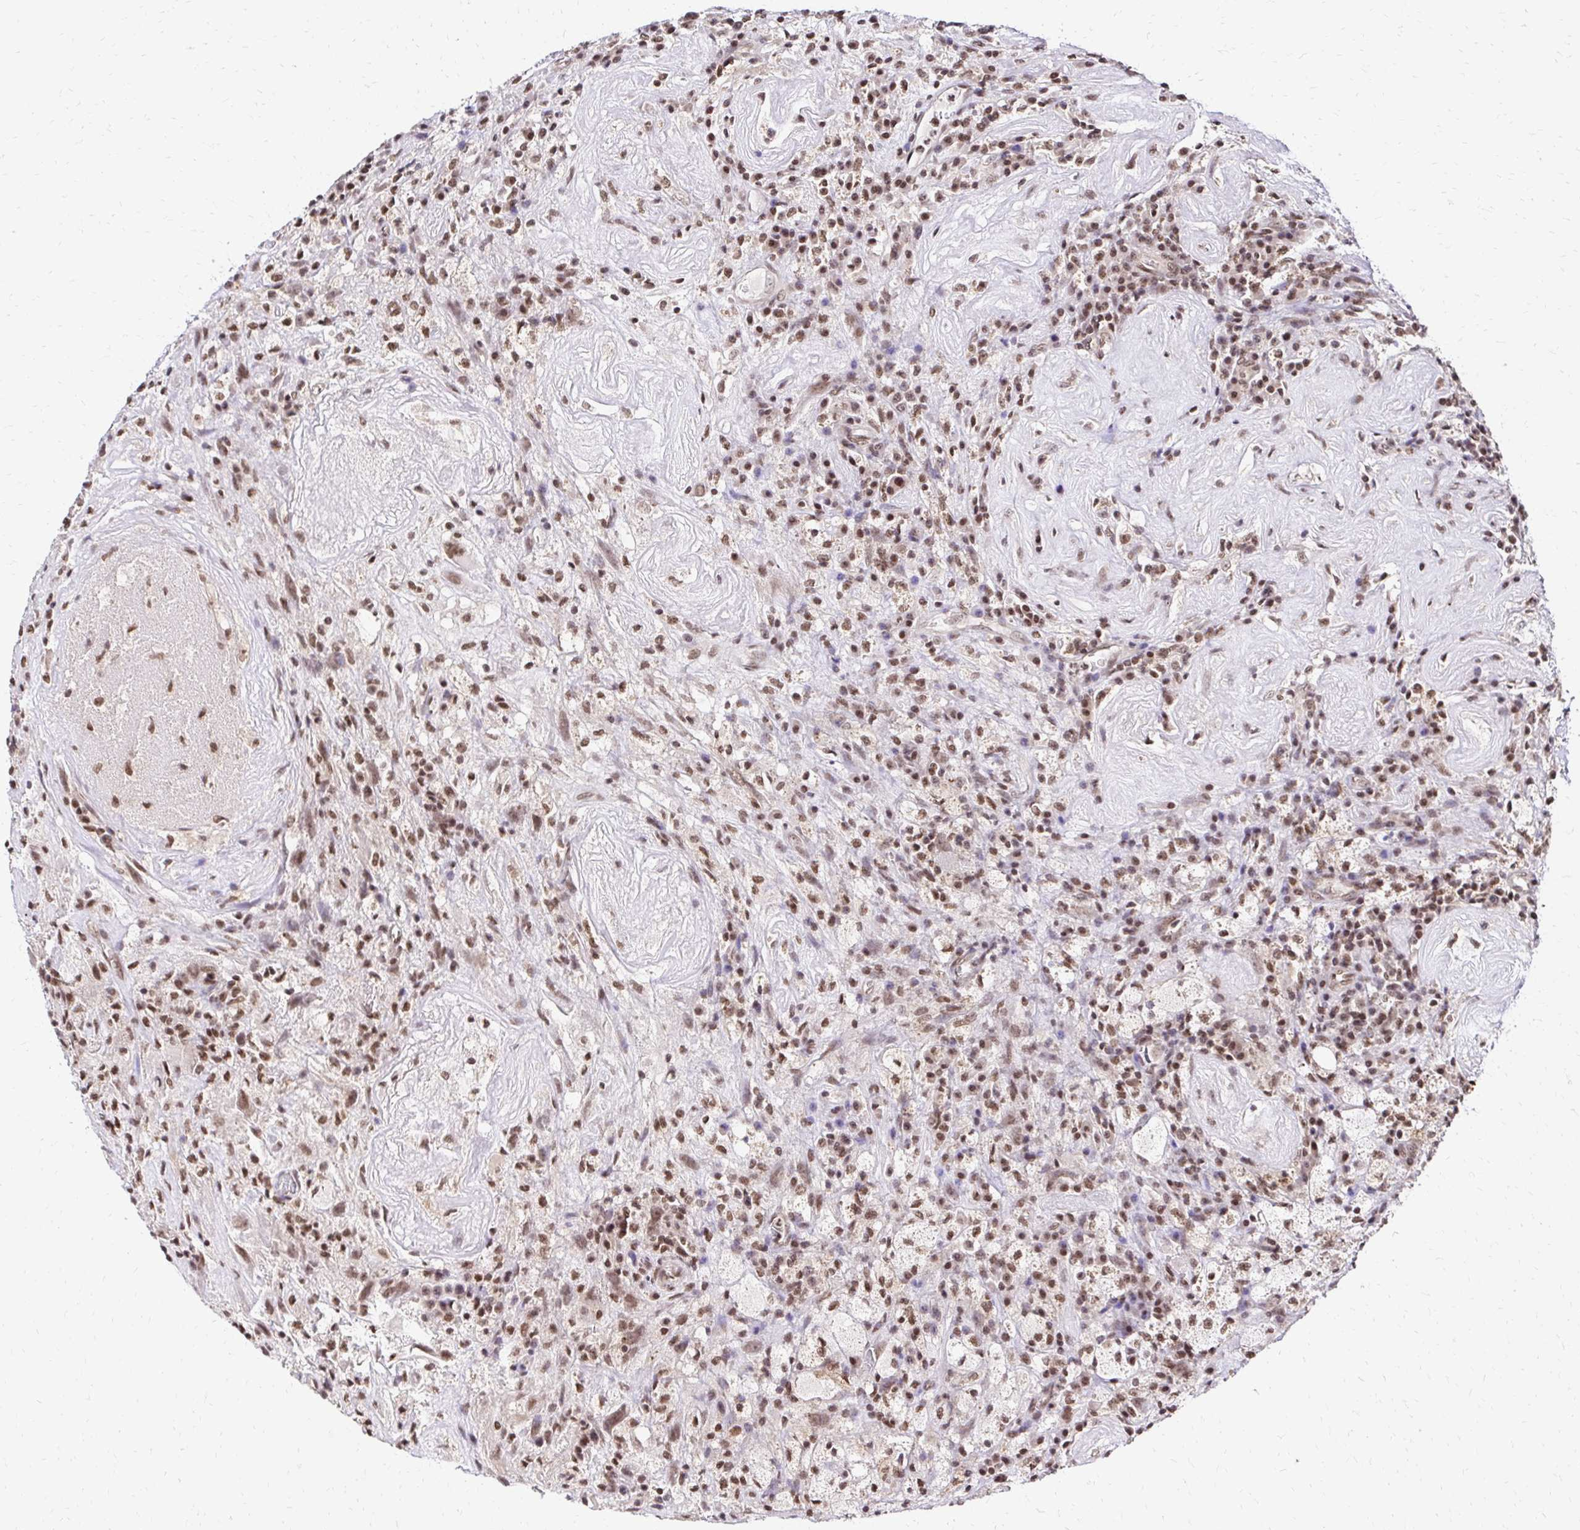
{"staining": {"intensity": "moderate", "quantity": ">75%", "location": "nuclear"}, "tissue": "glioma", "cell_type": "Tumor cells", "image_type": "cancer", "snomed": [{"axis": "morphology", "description": "Glioma, malignant, High grade"}, {"axis": "topography", "description": "Brain"}], "caption": "A brown stain highlights moderate nuclear staining of a protein in malignant high-grade glioma tumor cells.", "gene": "GLYR1", "patient": {"sex": "male", "age": 68}}